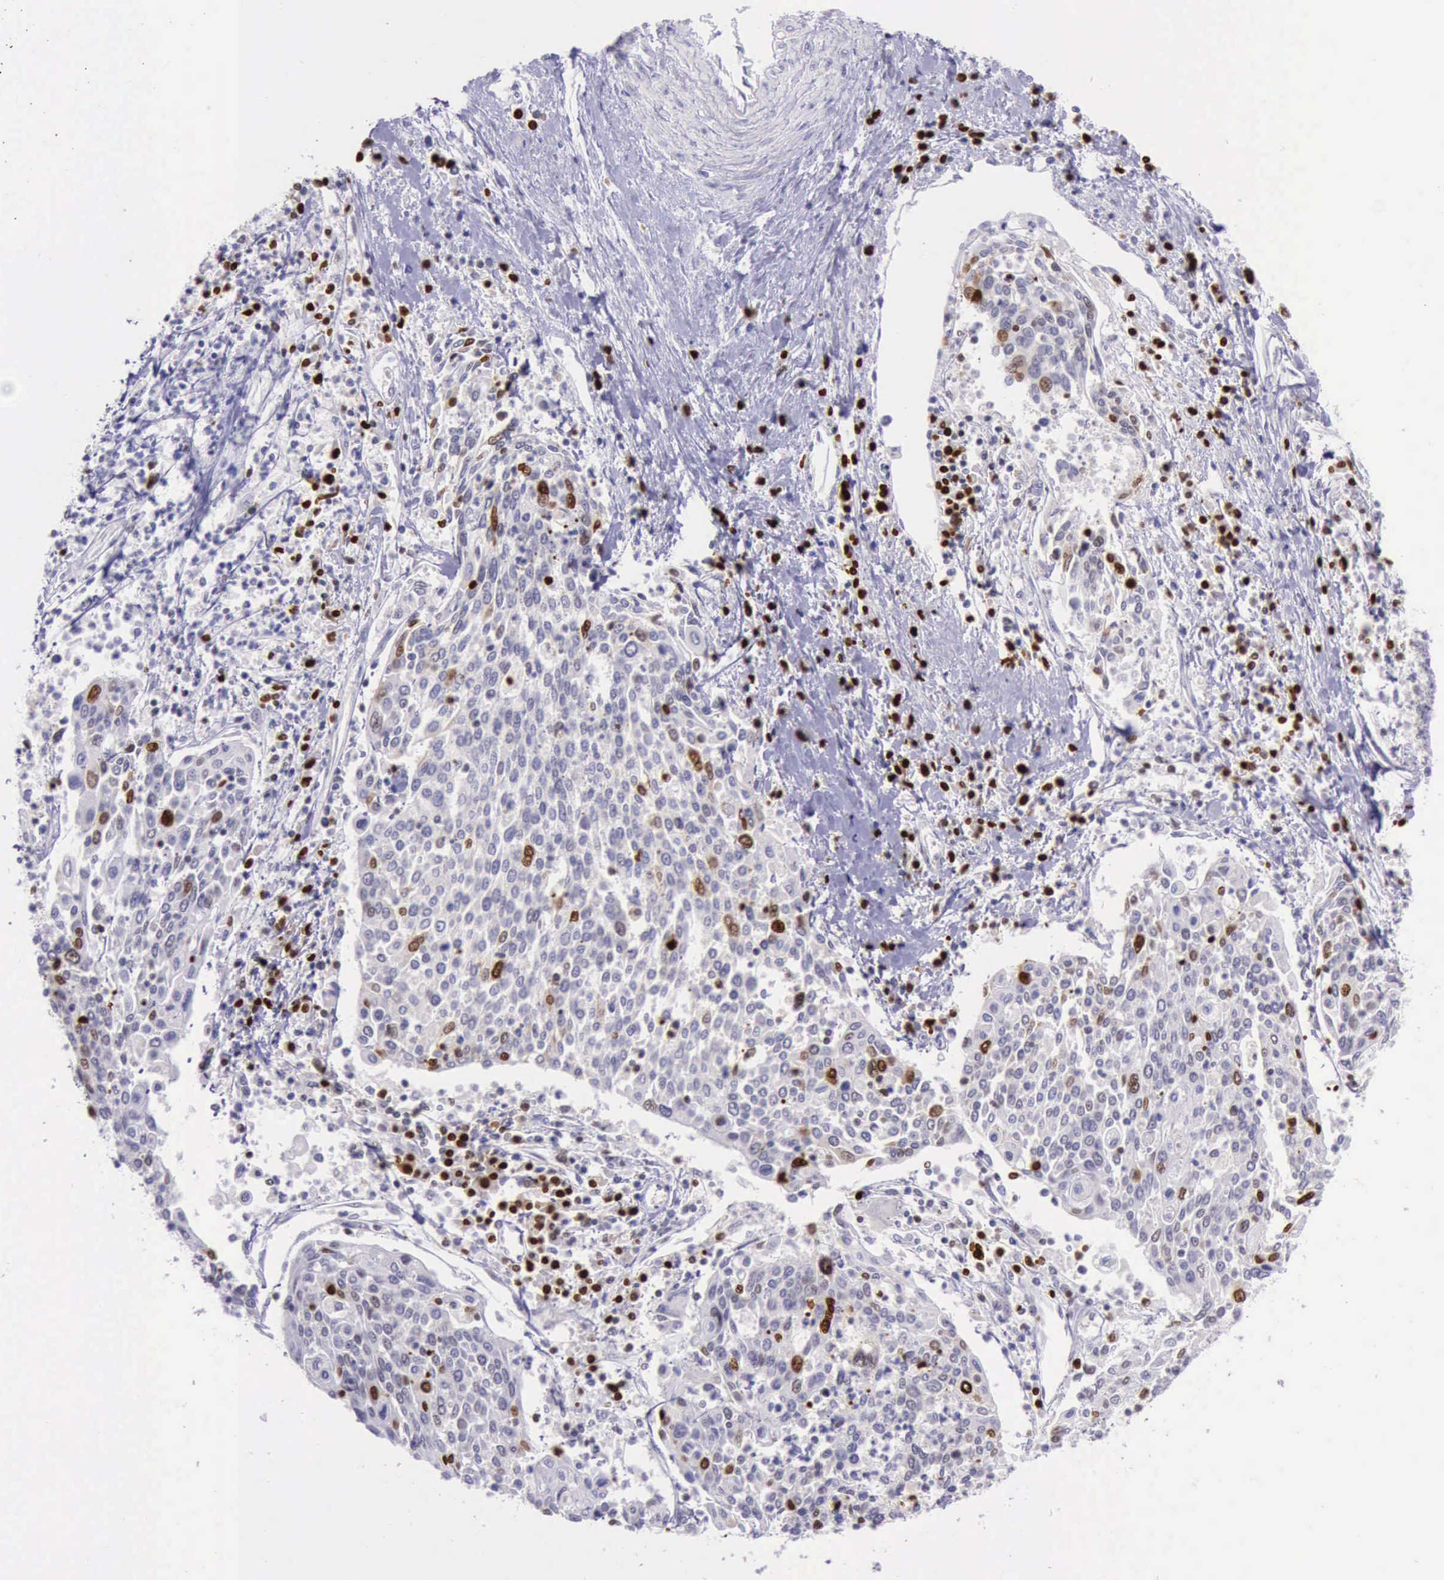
{"staining": {"intensity": "strong", "quantity": "25%-75%", "location": "nuclear"}, "tissue": "cervical cancer", "cell_type": "Tumor cells", "image_type": "cancer", "snomed": [{"axis": "morphology", "description": "Squamous cell carcinoma, NOS"}, {"axis": "topography", "description": "Cervix"}], "caption": "There is high levels of strong nuclear expression in tumor cells of squamous cell carcinoma (cervical), as demonstrated by immunohistochemical staining (brown color).", "gene": "PARP1", "patient": {"sex": "female", "age": 40}}